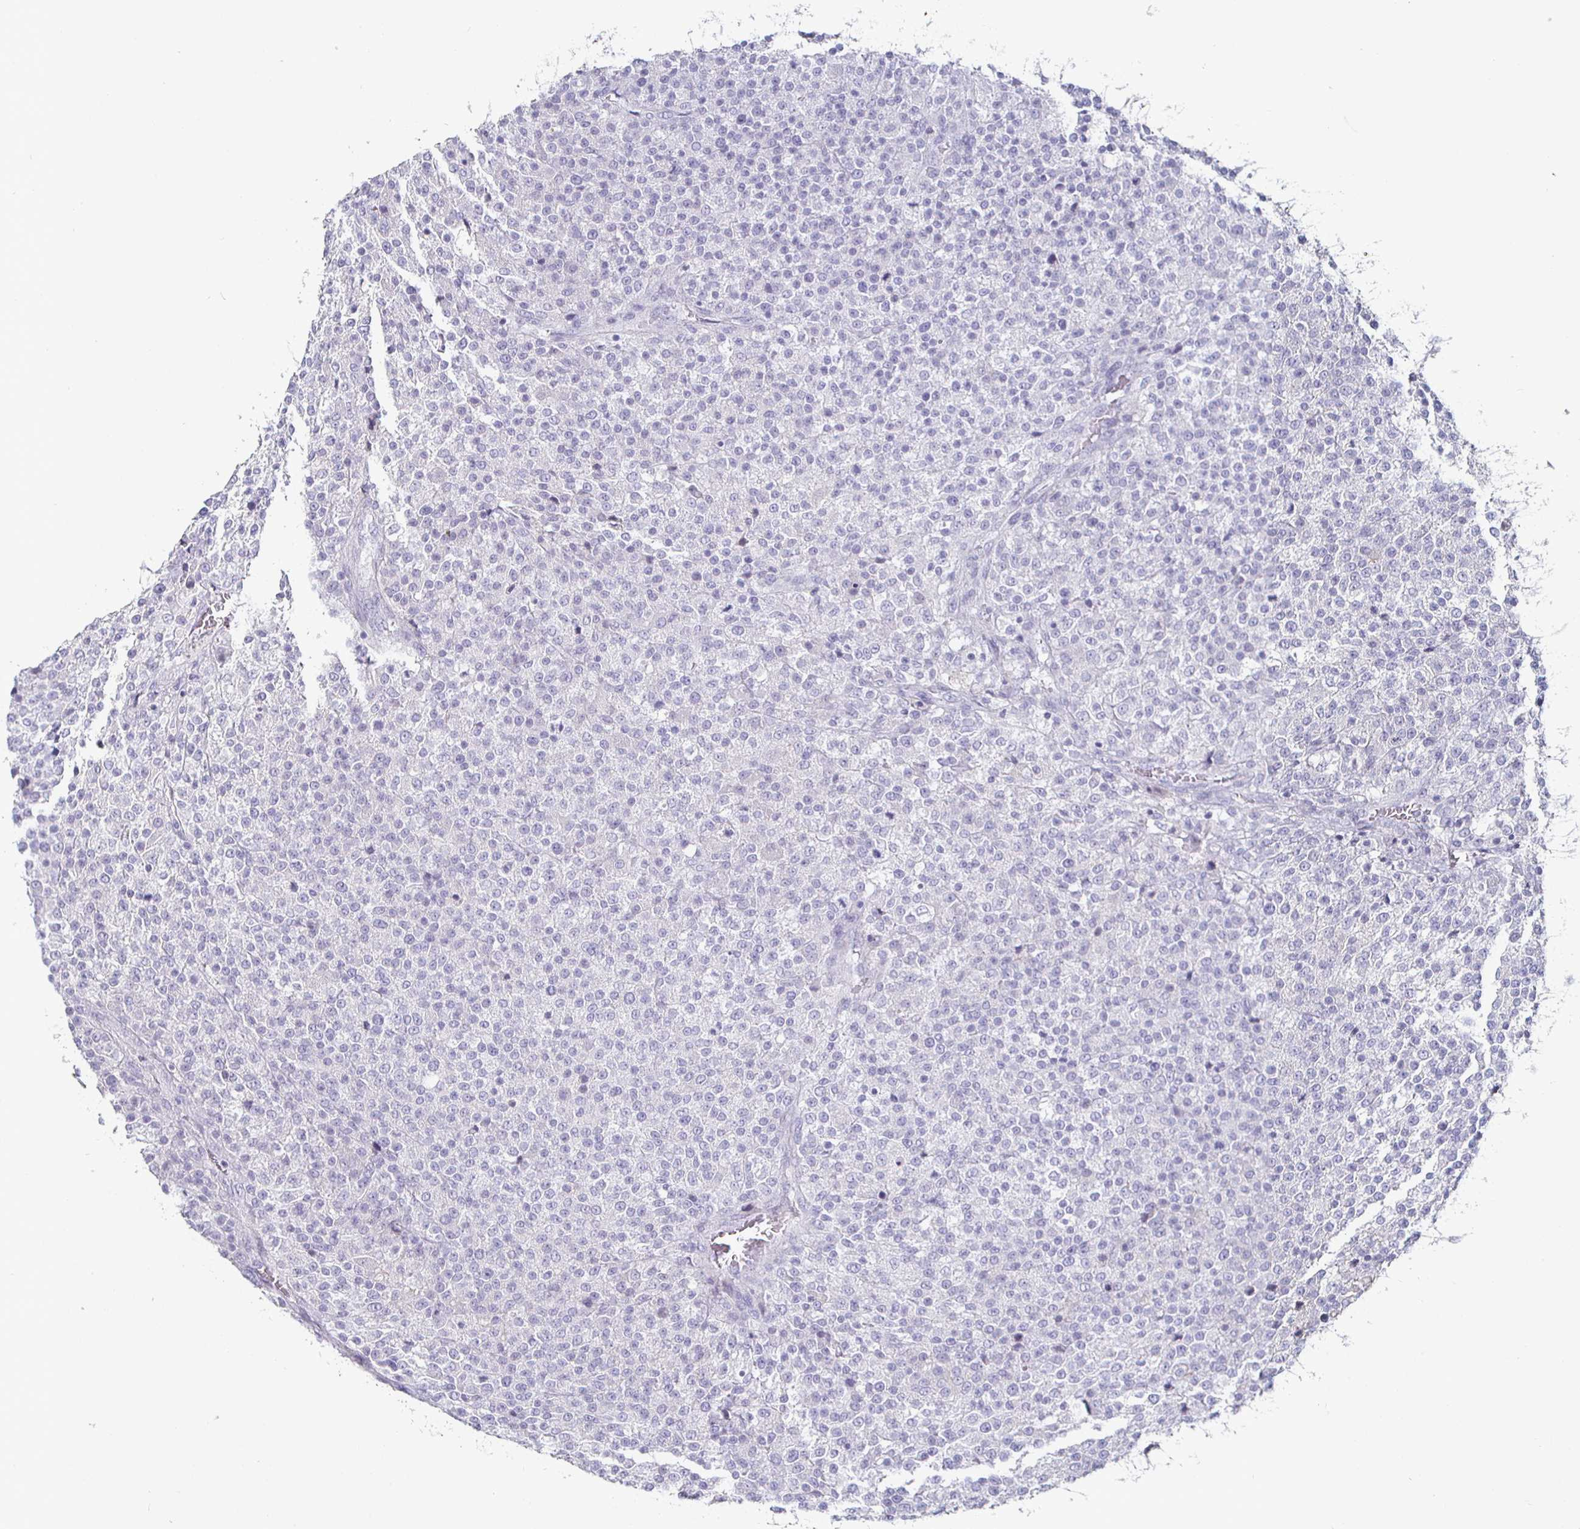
{"staining": {"intensity": "negative", "quantity": "none", "location": "none"}, "tissue": "testis cancer", "cell_type": "Tumor cells", "image_type": "cancer", "snomed": [{"axis": "morphology", "description": "Seminoma, NOS"}, {"axis": "topography", "description": "Testis"}], "caption": "IHC photomicrograph of neoplastic tissue: seminoma (testis) stained with DAB (3,3'-diaminobenzidine) shows no significant protein expression in tumor cells.", "gene": "ENPP1", "patient": {"sex": "male", "age": 59}}